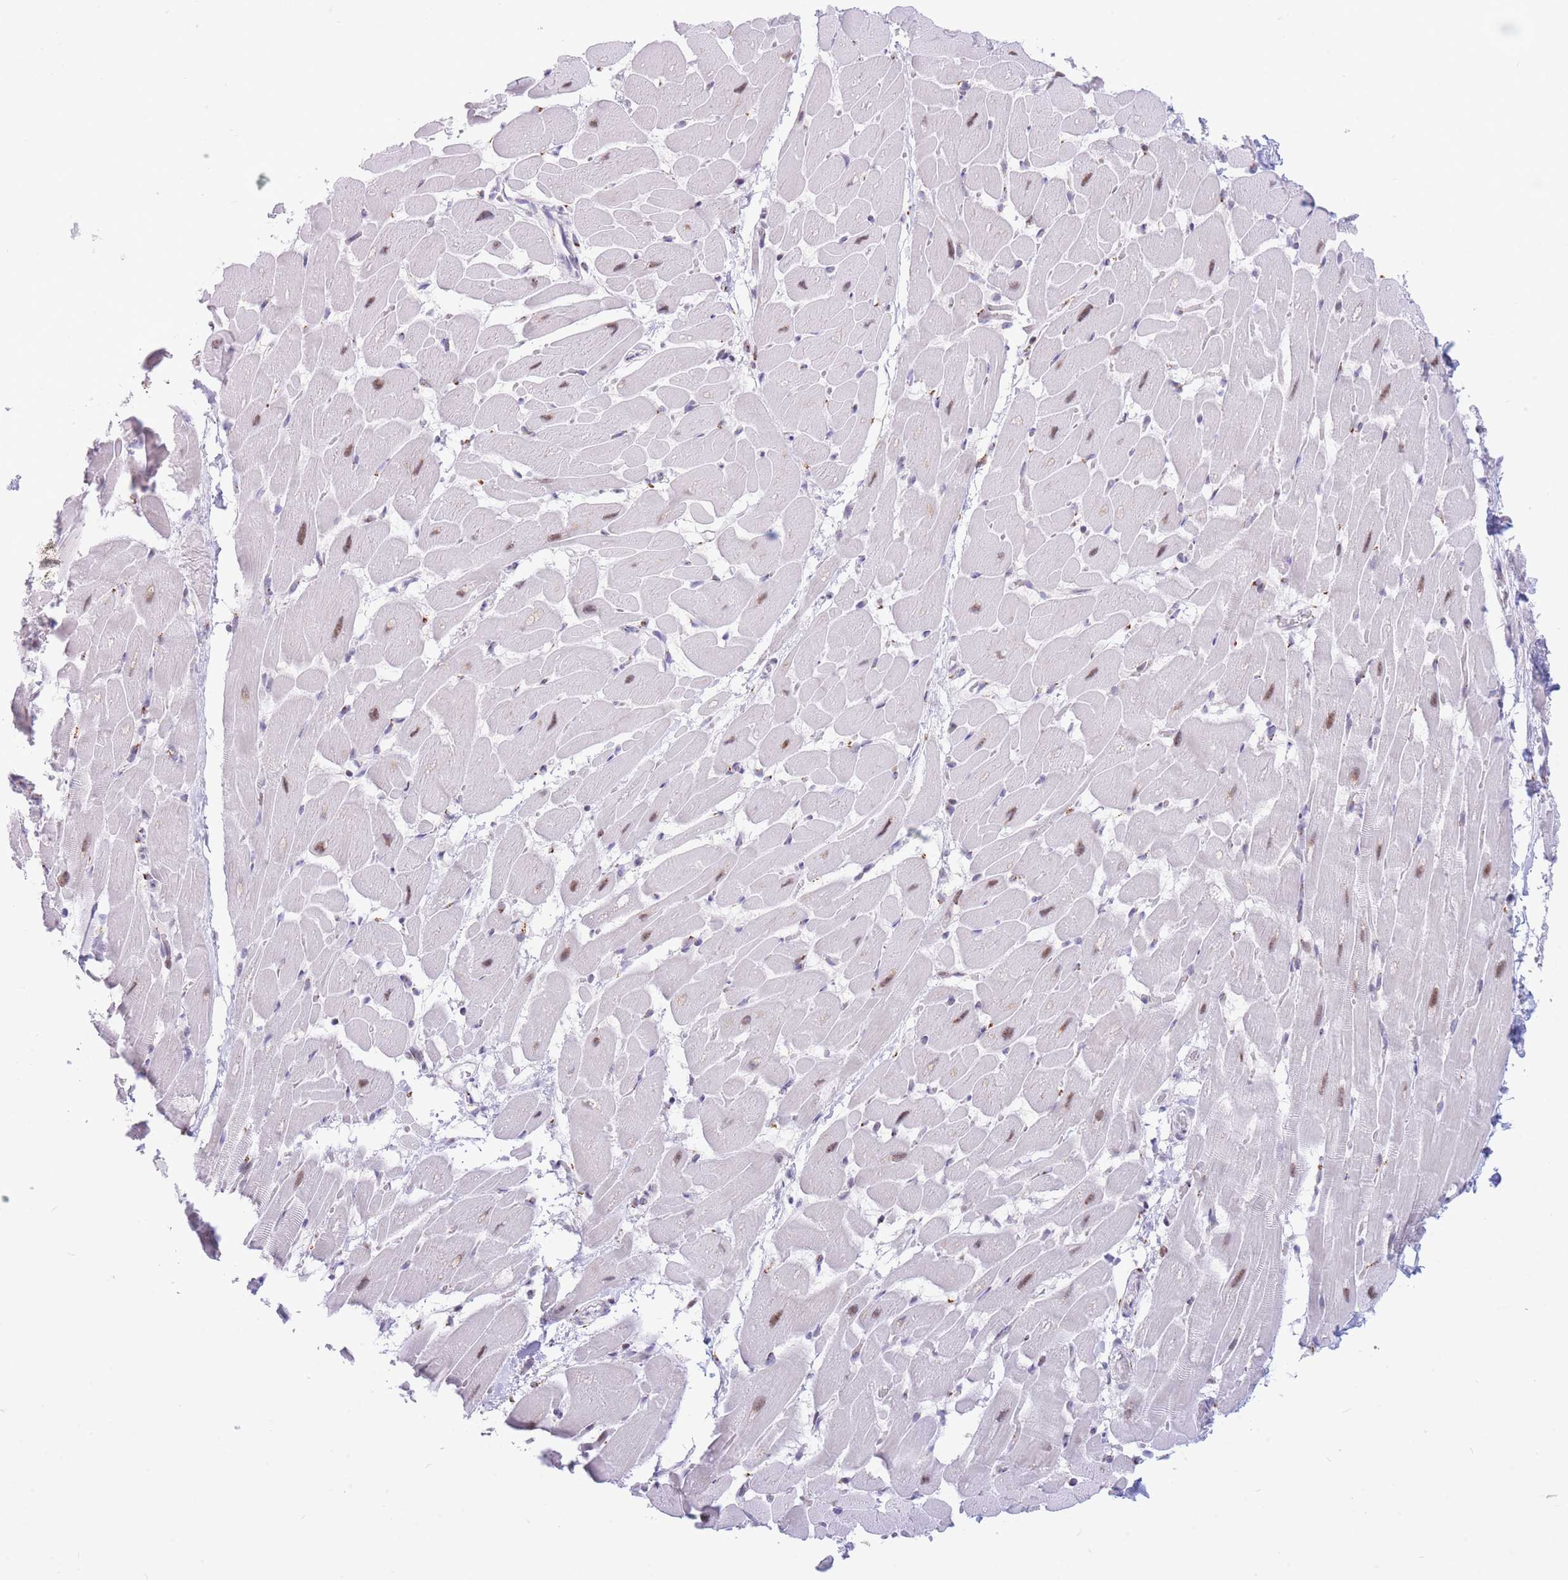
{"staining": {"intensity": "moderate", "quantity": ">75%", "location": "nuclear"}, "tissue": "heart muscle", "cell_type": "Cardiomyocytes", "image_type": "normal", "snomed": [{"axis": "morphology", "description": "Normal tissue, NOS"}, {"axis": "topography", "description": "Heart"}], "caption": "Brown immunohistochemical staining in benign heart muscle shows moderate nuclear positivity in approximately >75% of cardiomyocytes. Immunohistochemistry stains the protein of interest in brown and the nuclei are stained blue.", "gene": "INO80C", "patient": {"sex": "male", "age": 37}}